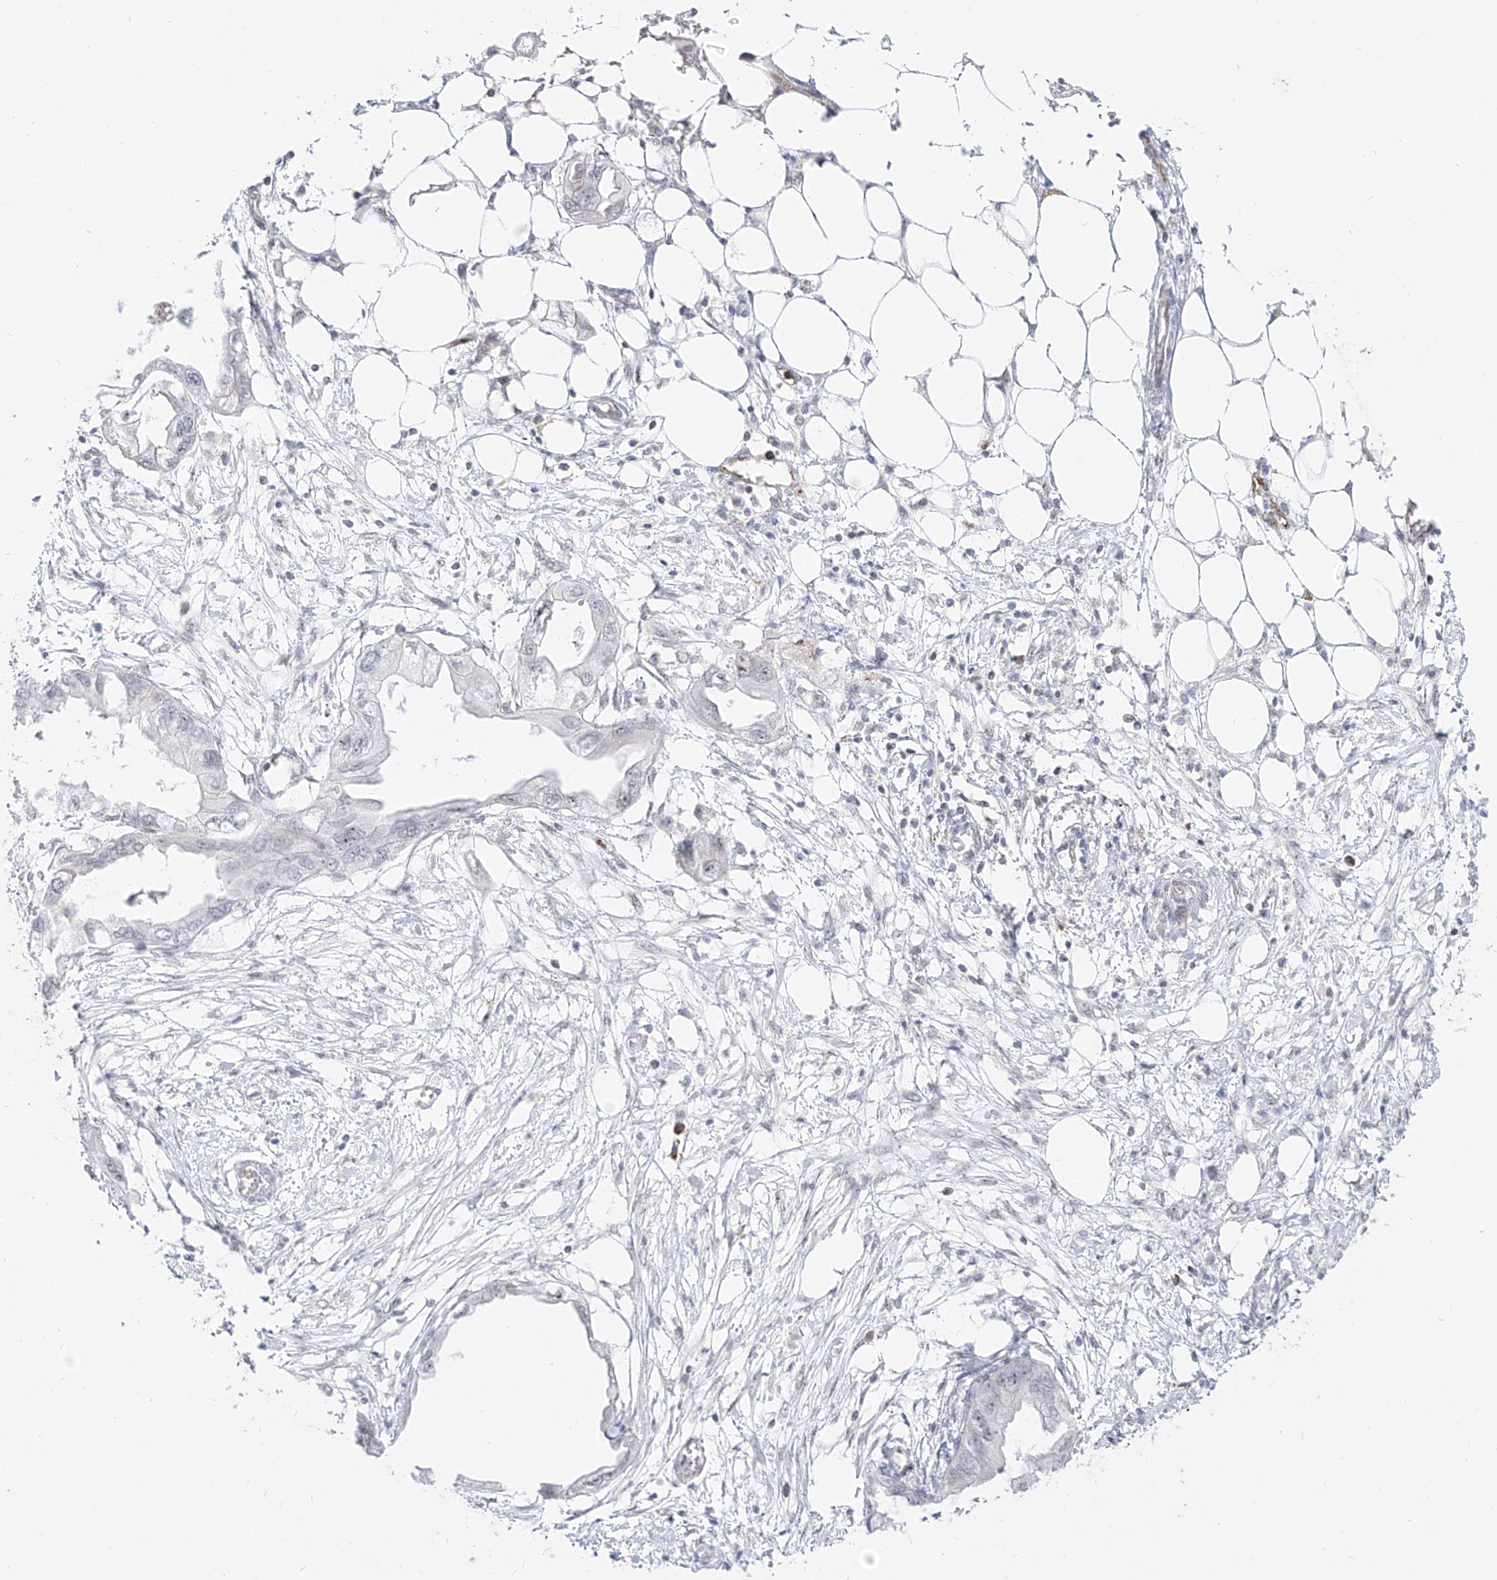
{"staining": {"intensity": "negative", "quantity": "none", "location": "none"}, "tissue": "endometrial cancer", "cell_type": "Tumor cells", "image_type": "cancer", "snomed": [{"axis": "morphology", "description": "Adenocarcinoma, NOS"}, {"axis": "morphology", "description": "Adenocarcinoma, metastatic, NOS"}, {"axis": "topography", "description": "Adipose tissue"}, {"axis": "topography", "description": "Endometrium"}], "caption": "Immunohistochemistry (IHC) of endometrial cancer displays no positivity in tumor cells.", "gene": "ZNF180", "patient": {"sex": "female", "age": 67}}